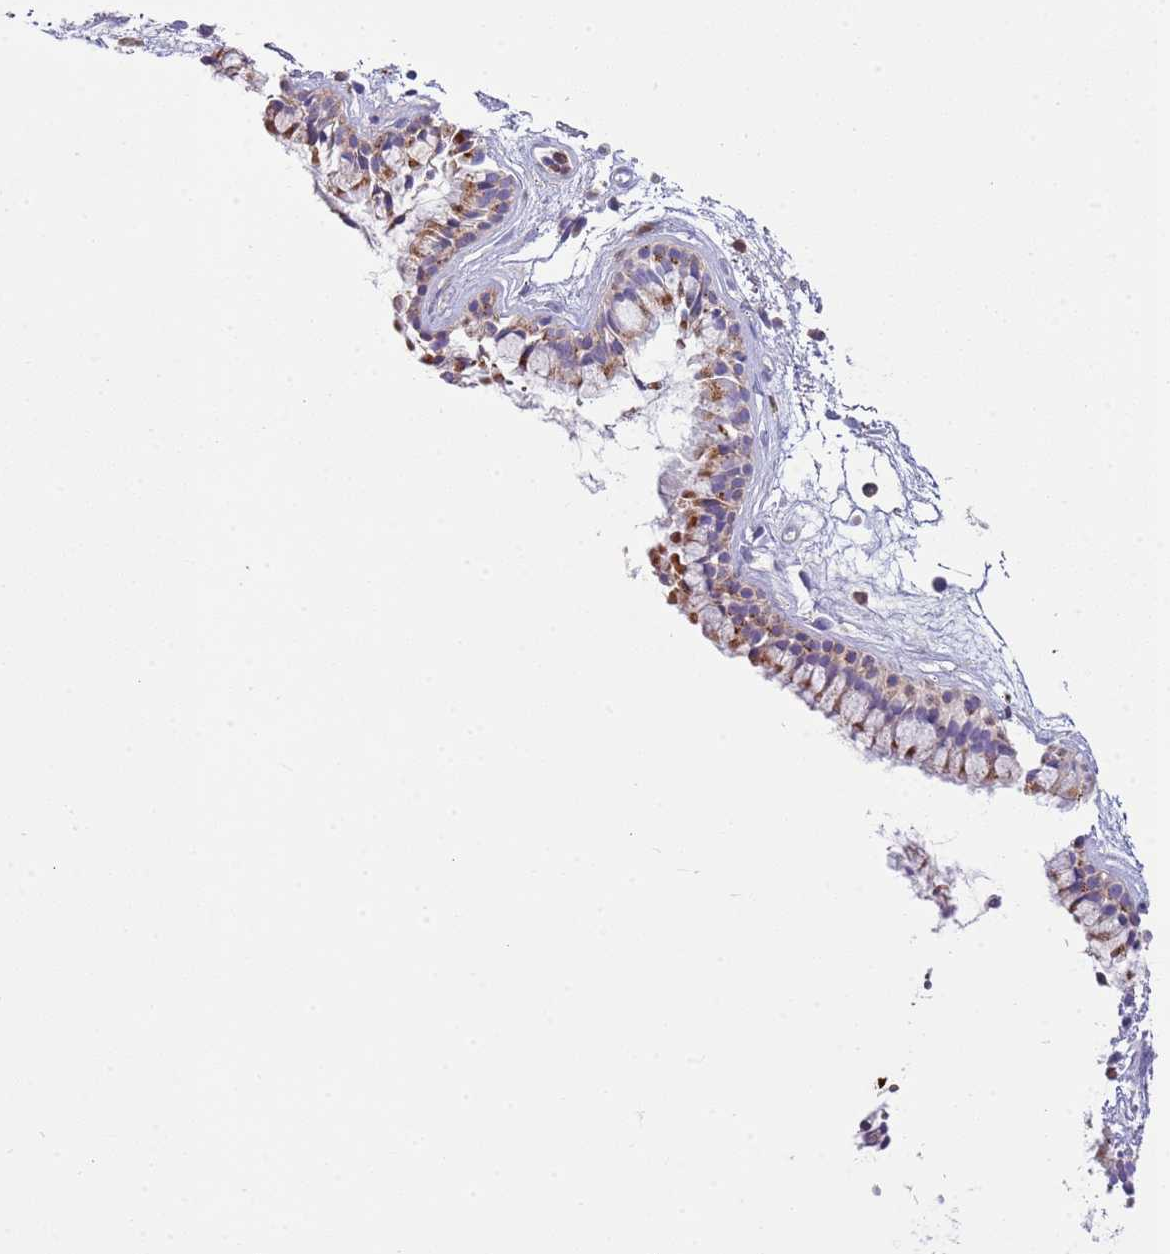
{"staining": {"intensity": "moderate", "quantity": "25%-75%", "location": "cytoplasmic/membranous"}, "tissue": "nasopharynx", "cell_type": "Respiratory epithelial cells", "image_type": "normal", "snomed": [{"axis": "morphology", "description": "Normal tissue, NOS"}, {"axis": "topography", "description": "Nasopharynx"}], "caption": "IHC of normal human nasopharynx displays medium levels of moderate cytoplasmic/membranous staining in about 25%-75% of respiratory epithelial cells.", "gene": "TTPAL", "patient": {"sex": "male", "age": 82}}